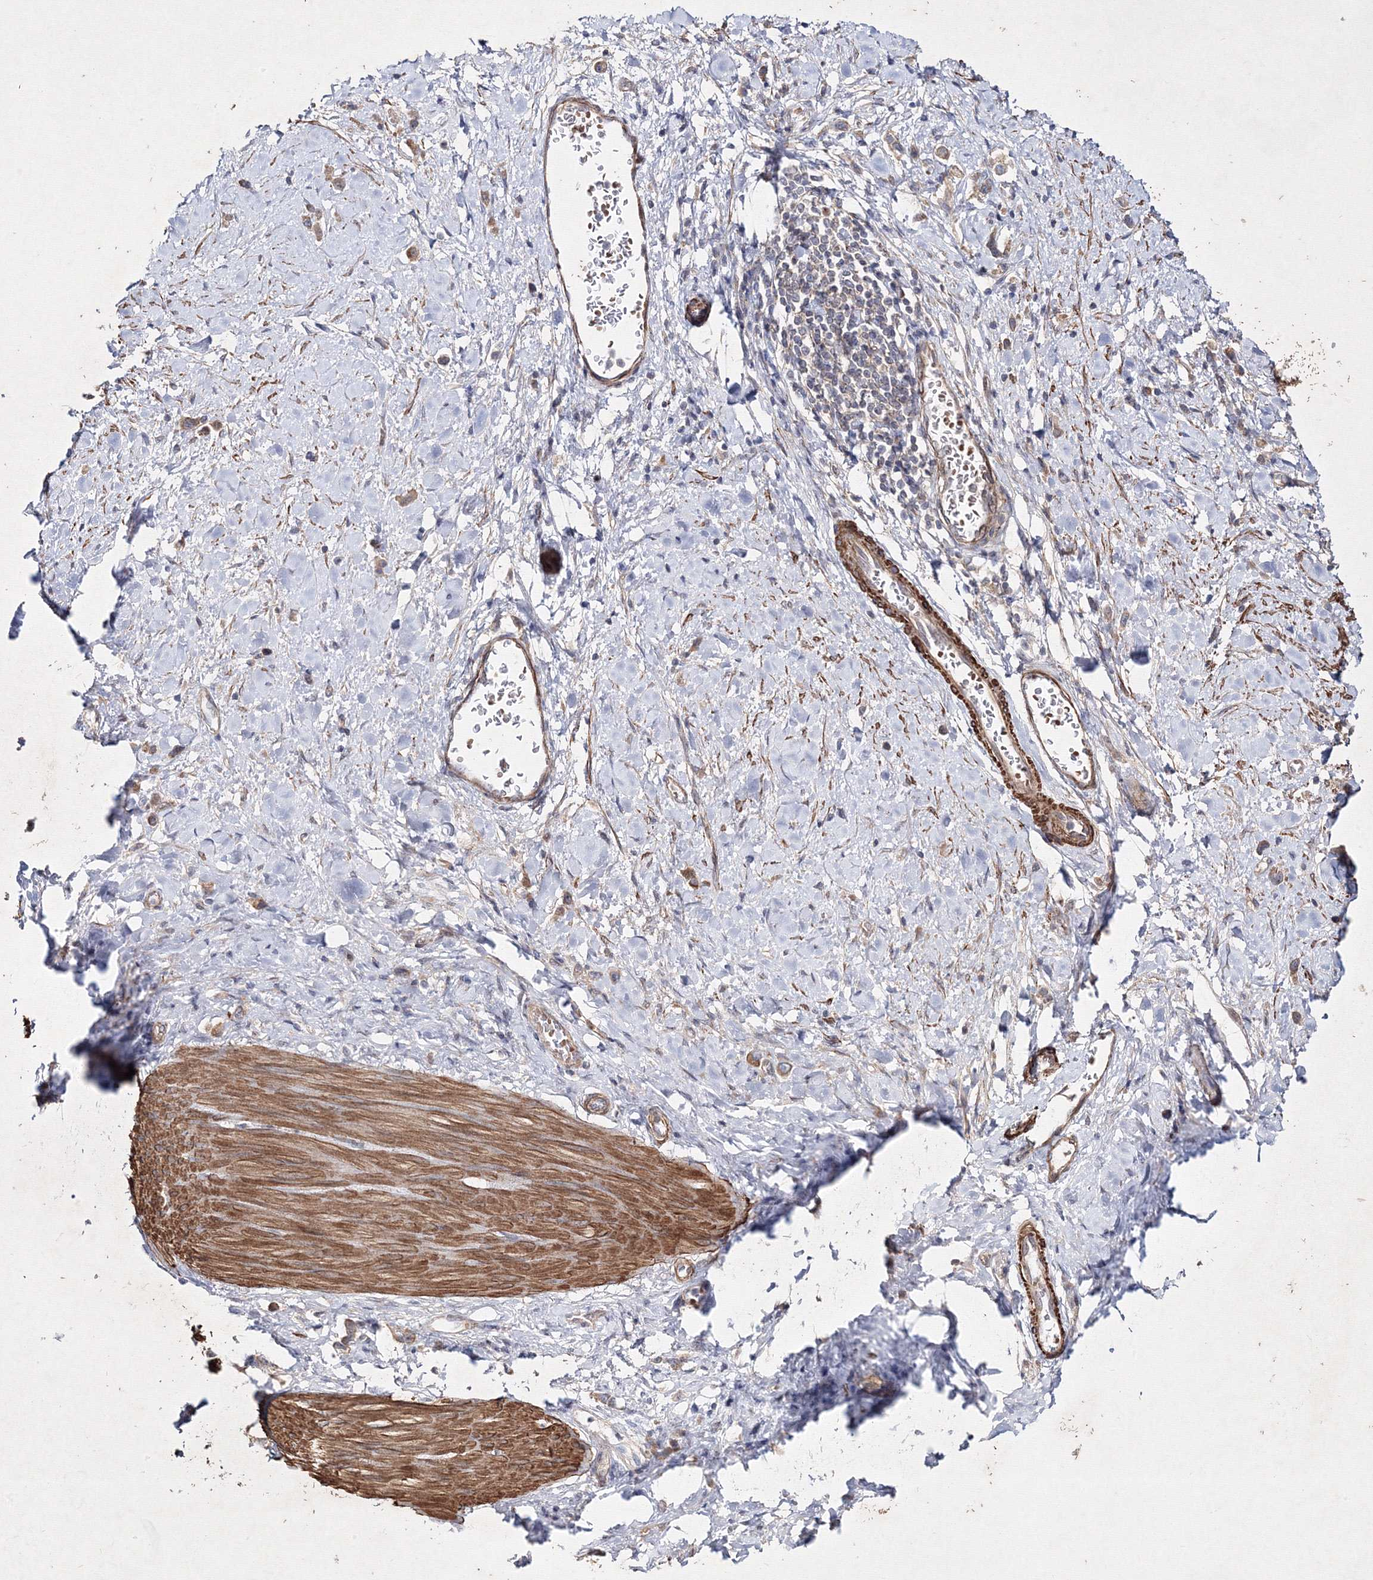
{"staining": {"intensity": "weak", "quantity": ">75%", "location": "cytoplasmic/membranous"}, "tissue": "stomach cancer", "cell_type": "Tumor cells", "image_type": "cancer", "snomed": [{"axis": "morphology", "description": "Adenocarcinoma, NOS"}, {"axis": "topography", "description": "Stomach"}], "caption": "High-power microscopy captured an immunohistochemistry (IHC) photomicrograph of stomach cancer, revealing weak cytoplasmic/membranous staining in about >75% of tumor cells.", "gene": "GFM1", "patient": {"sex": "female", "age": 65}}